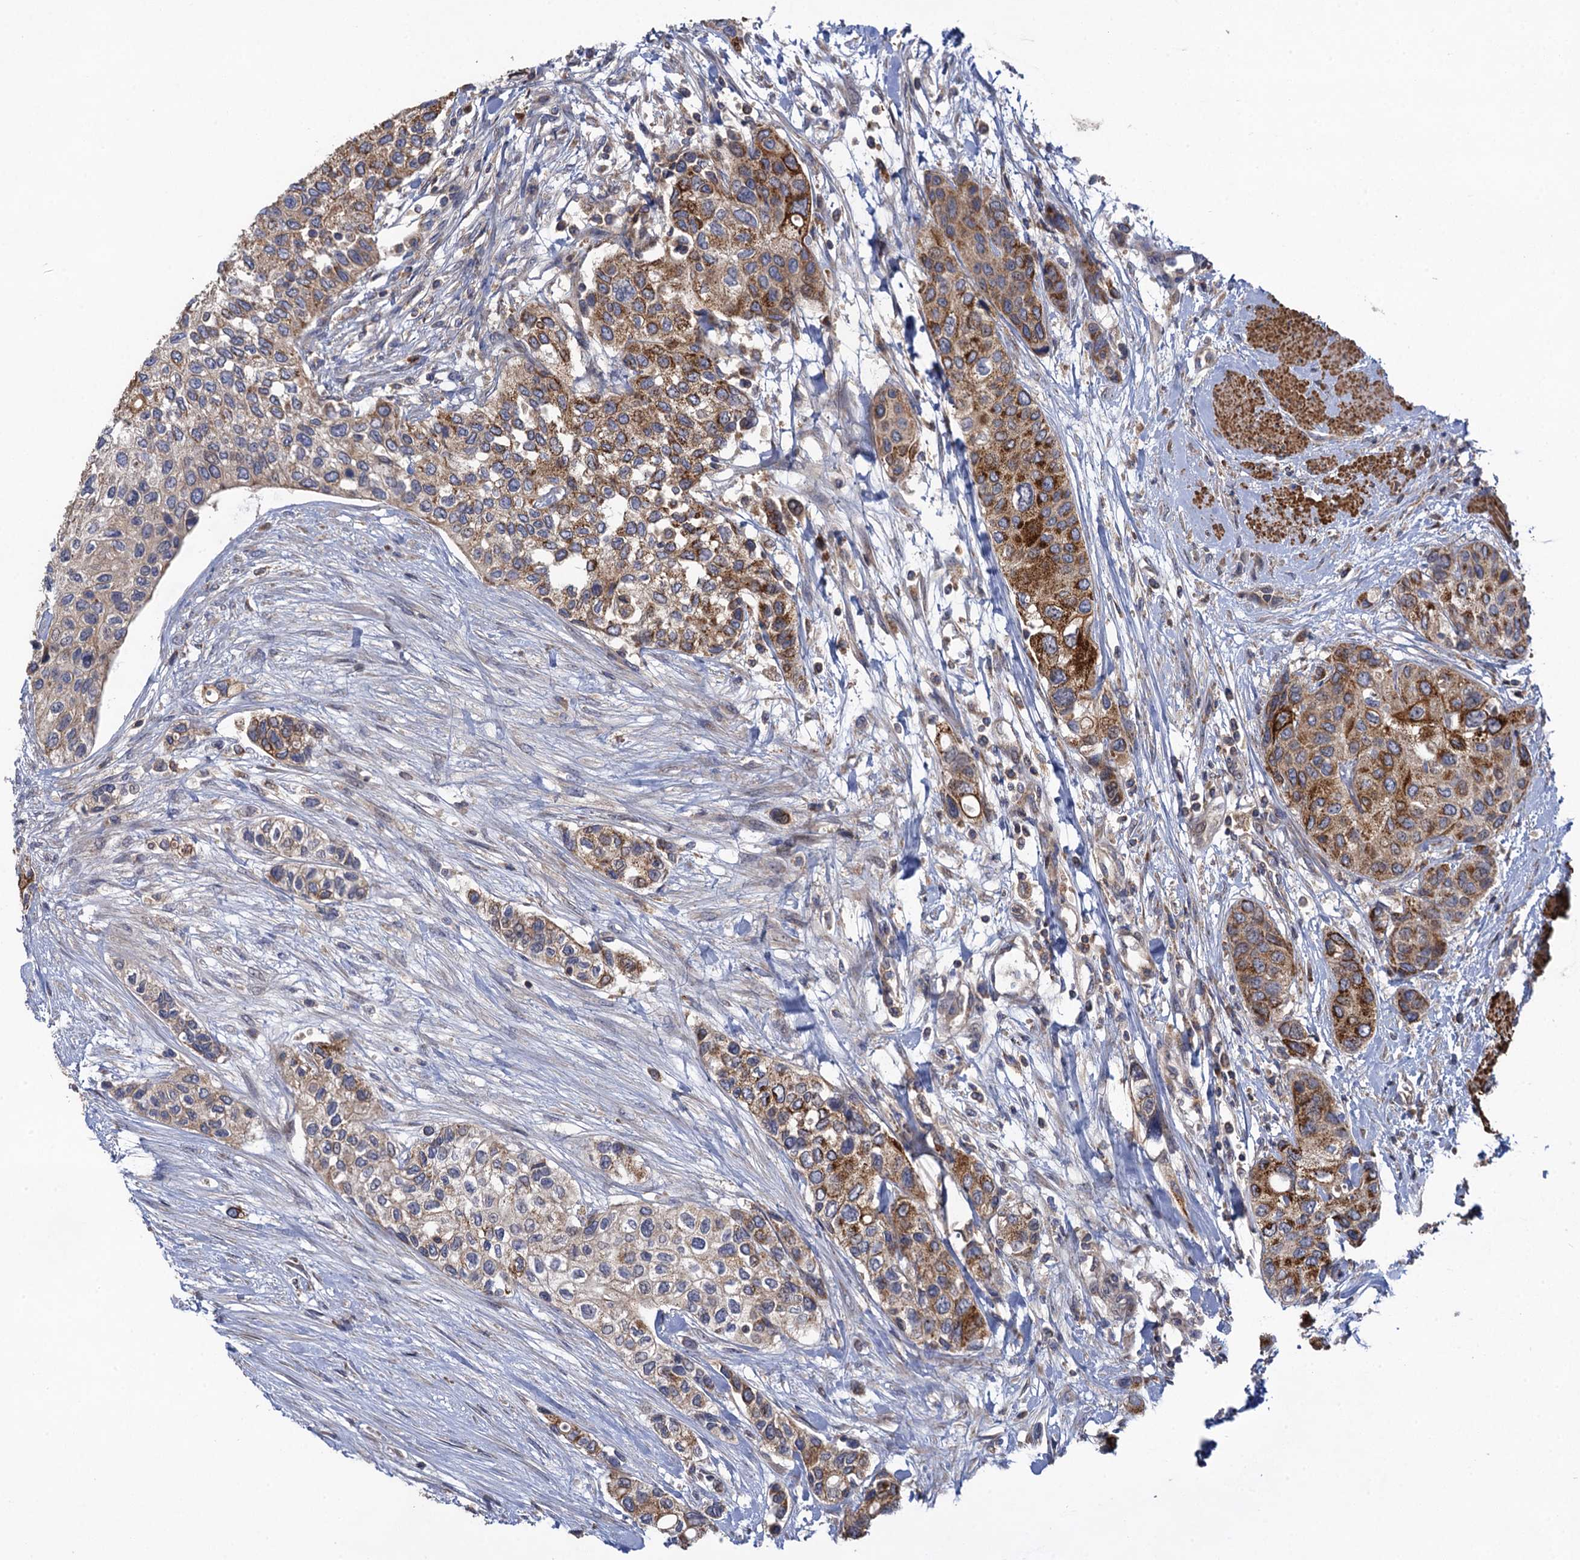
{"staining": {"intensity": "moderate", "quantity": "25%-75%", "location": "cytoplasmic/membranous"}, "tissue": "urothelial cancer", "cell_type": "Tumor cells", "image_type": "cancer", "snomed": [{"axis": "morphology", "description": "Normal tissue, NOS"}, {"axis": "morphology", "description": "Urothelial carcinoma, High grade"}, {"axis": "topography", "description": "Vascular tissue"}, {"axis": "topography", "description": "Urinary bladder"}], "caption": "Human urothelial cancer stained for a protein (brown) shows moderate cytoplasmic/membranous positive staining in approximately 25%-75% of tumor cells.", "gene": "WDR88", "patient": {"sex": "female", "age": 56}}